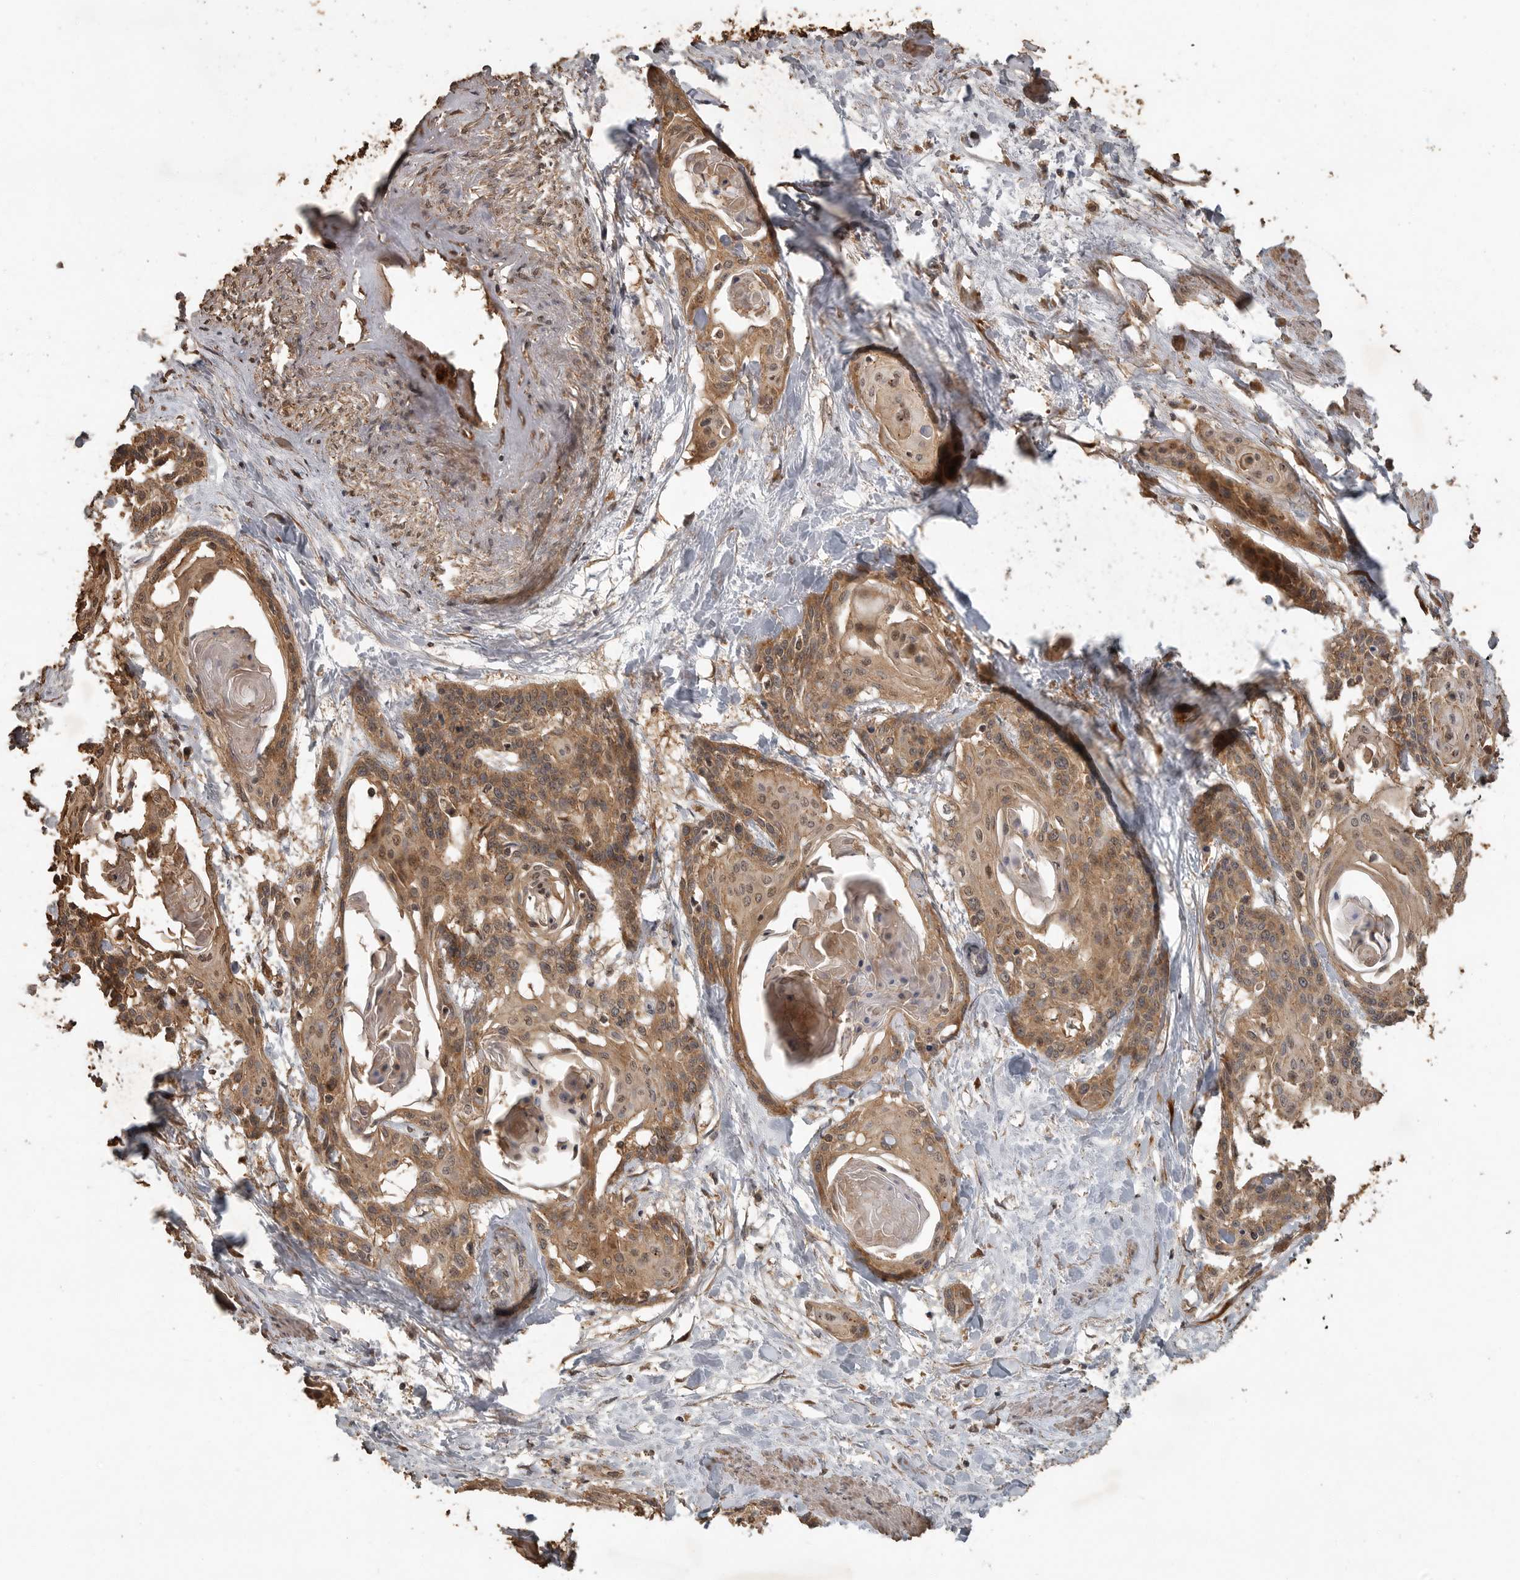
{"staining": {"intensity": "moderate", "quantity": ">75%", "location": "cytoplasmic/membranous,nuclear"}, "tissue": "cervical cancer", "cell_type": "Tumor cells", "image_type": "cancer", "snomed": [{"axis": "morphology", "description": "Squamous cell carcinoma, NOS"}, {"axis": "topography", "description": "Cervix"}], "caption": "Squamous cell carcinoma (cervical) stained with DAB (3,3'-diaminobenzidine) immunohistochemistry (IHC) demonstrates medium levels of moderate cytoplasmic/membranous and nuclear positivity in approximately >75% of tumor cells.", "gene": "OSBPL9", "patient": {"sex": "female", "age": 57}}